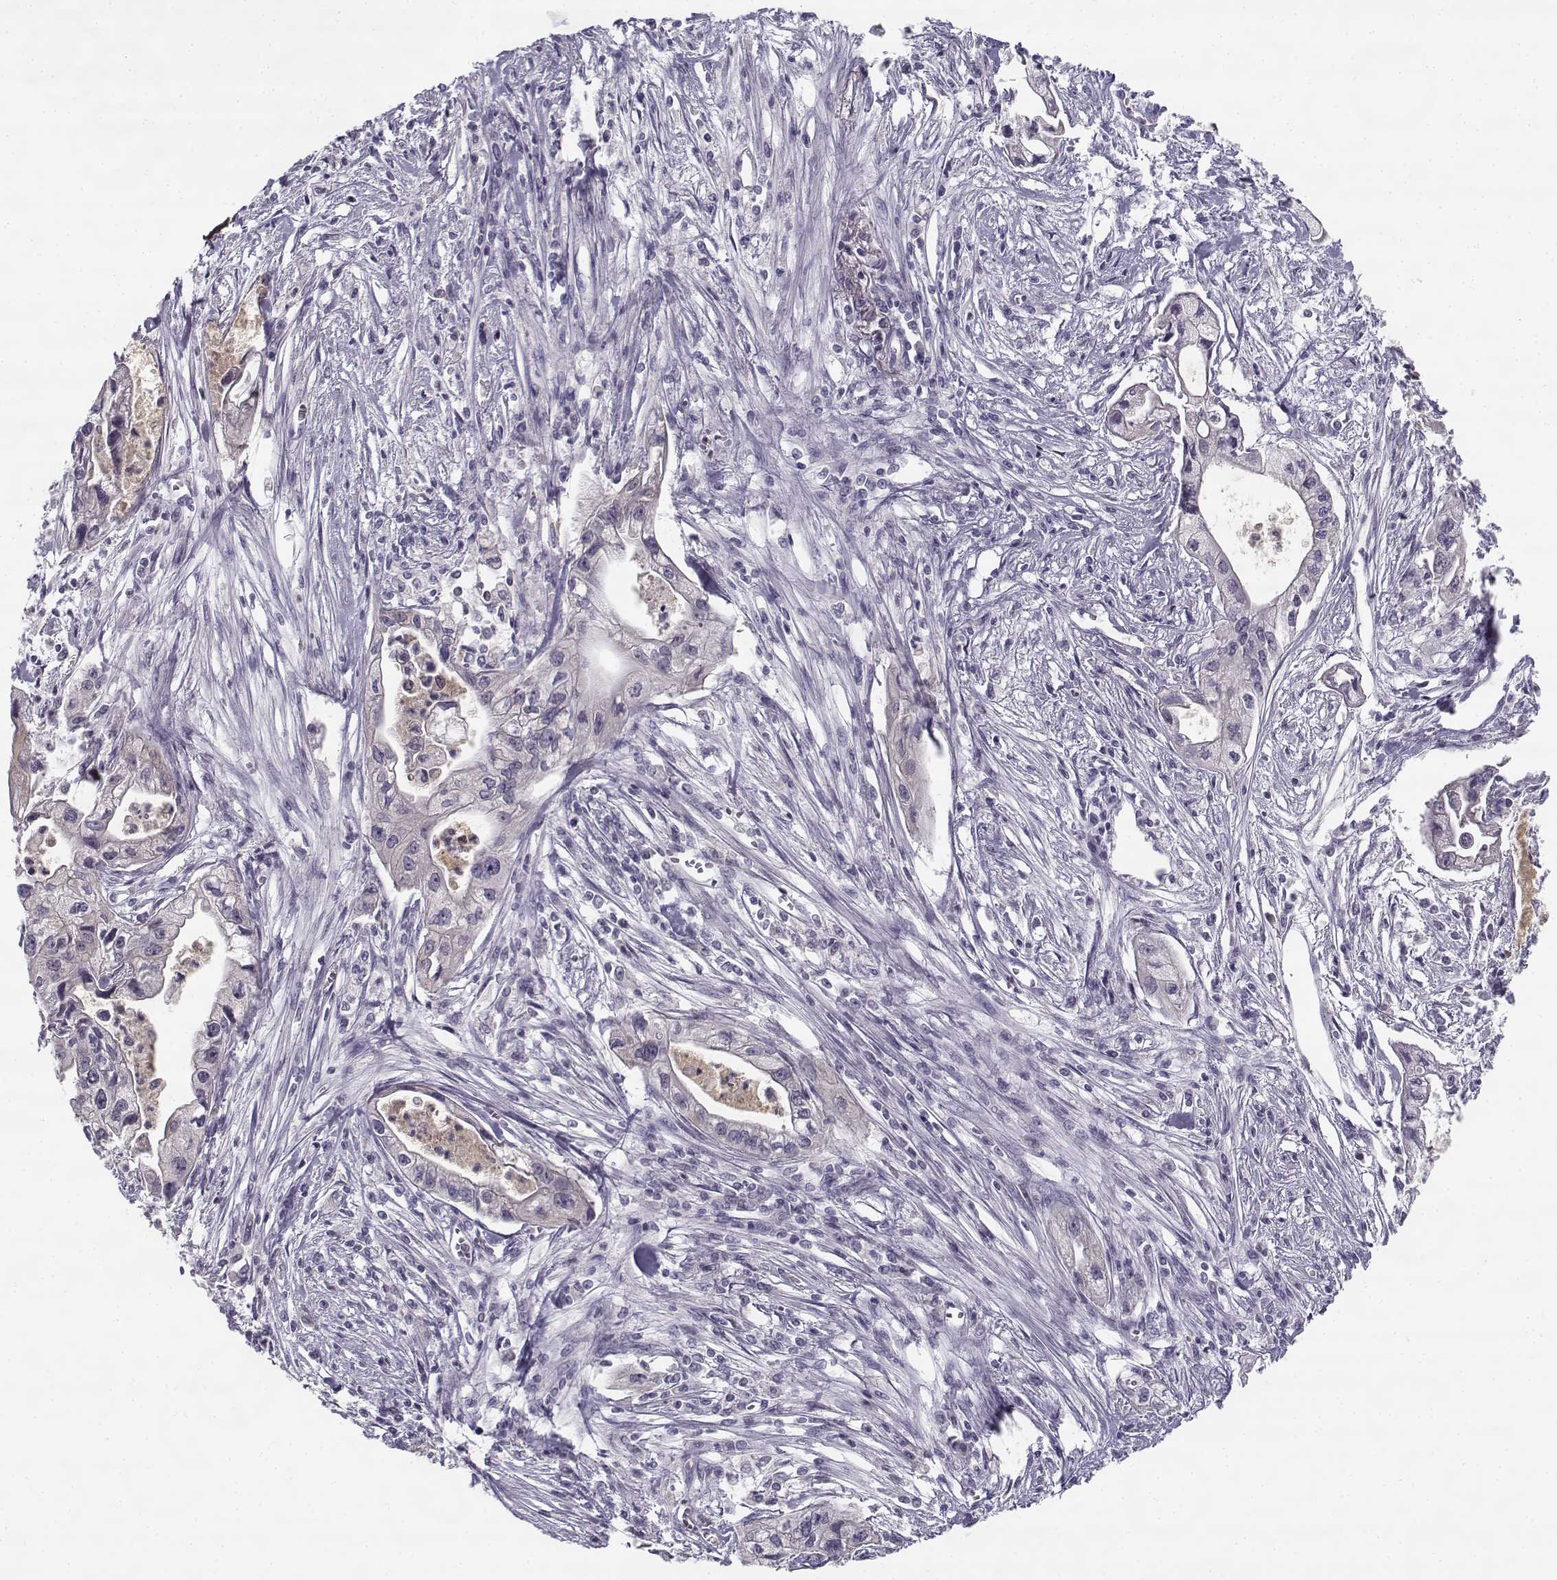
{"staining": {"intensity": "negative", "quantity": "none", "location": "none"}, "tissue": "pancreatic cancer", "cell_type": "Tumor cells", "image_type": "cancer", "snomed": [{"axis": "morphology", "description": "Adenocarcinoma, NOS"}, {"axis": "topography", "description": "Pancreas"}], "caption": "Tumor cells show no significant staining in pancreatic cancer. The staining was performed using DAB to visualize the protein expression in brown, while the nuclei were stained in blue with hematoxylin (Magnification: 20x).", "gene": "DDX25", "patient": {"sex": "male", "age": 70}}